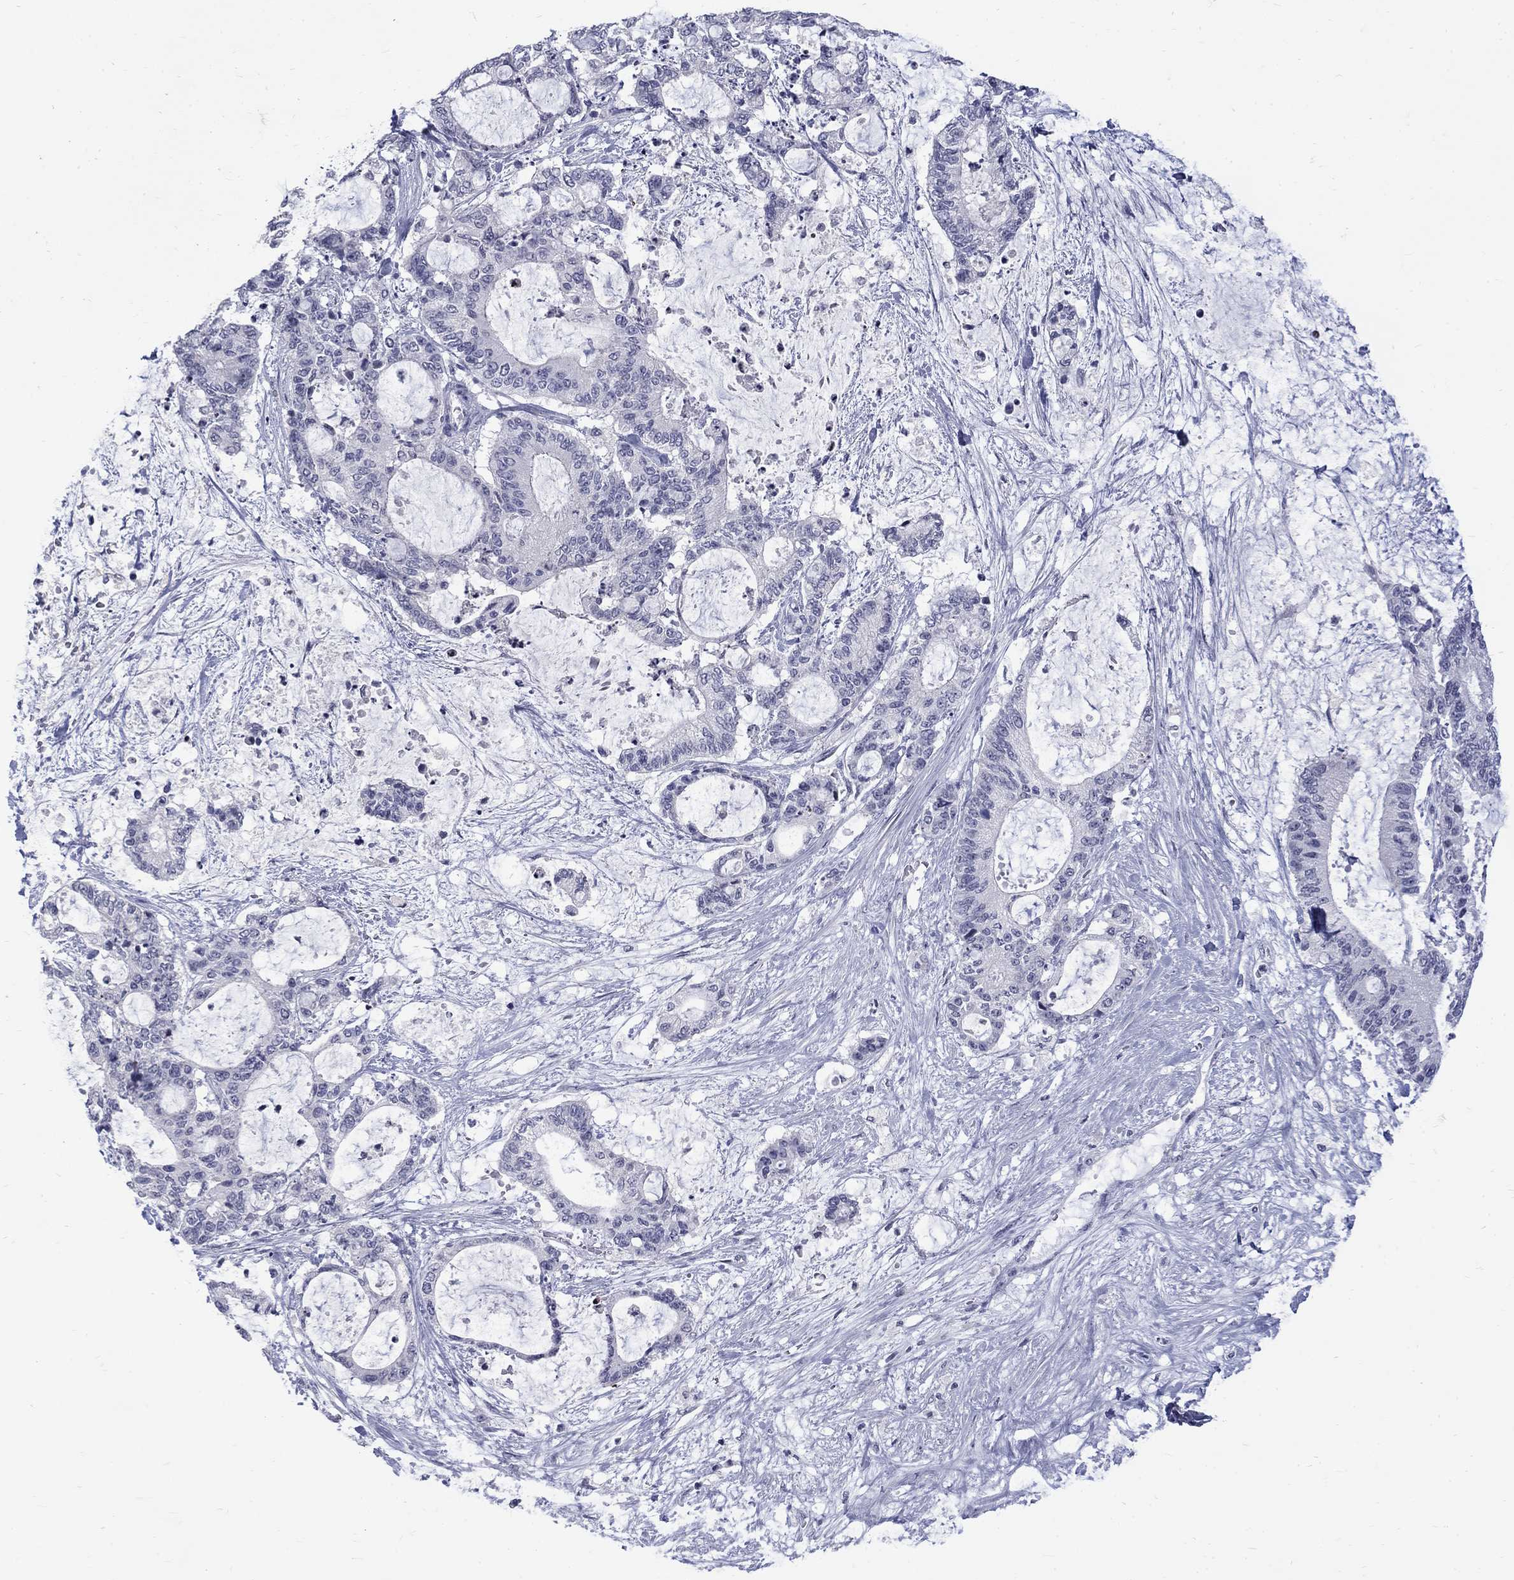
{"staining": {"intensity": "negative", "quantity": "none", "location": "none"}, "tissue": "liver cancer", "cell_type": "Tumor cells", "image_type": "cancer", "snomed": [{"axis": "morphology", "description": "Normal tissue, NOS"}, {"axis": "morphology", "description": "Cholangiocarcinoma"}, {"axis": "topography", "description": "Liver"}, {"axis": "topography", "description": "Peripheral nerve tissue"}], "caption": "Immunohistochemistry micrograph of liver cancer (cholangiocarcinoma) stained for a protein (brown), which shows no staining in tumor cells. (DAB immunohistochemistry with hematoxylin counter stain).", "gene": "CTNND2", "patient": {"sex": "female", "age": 73}}